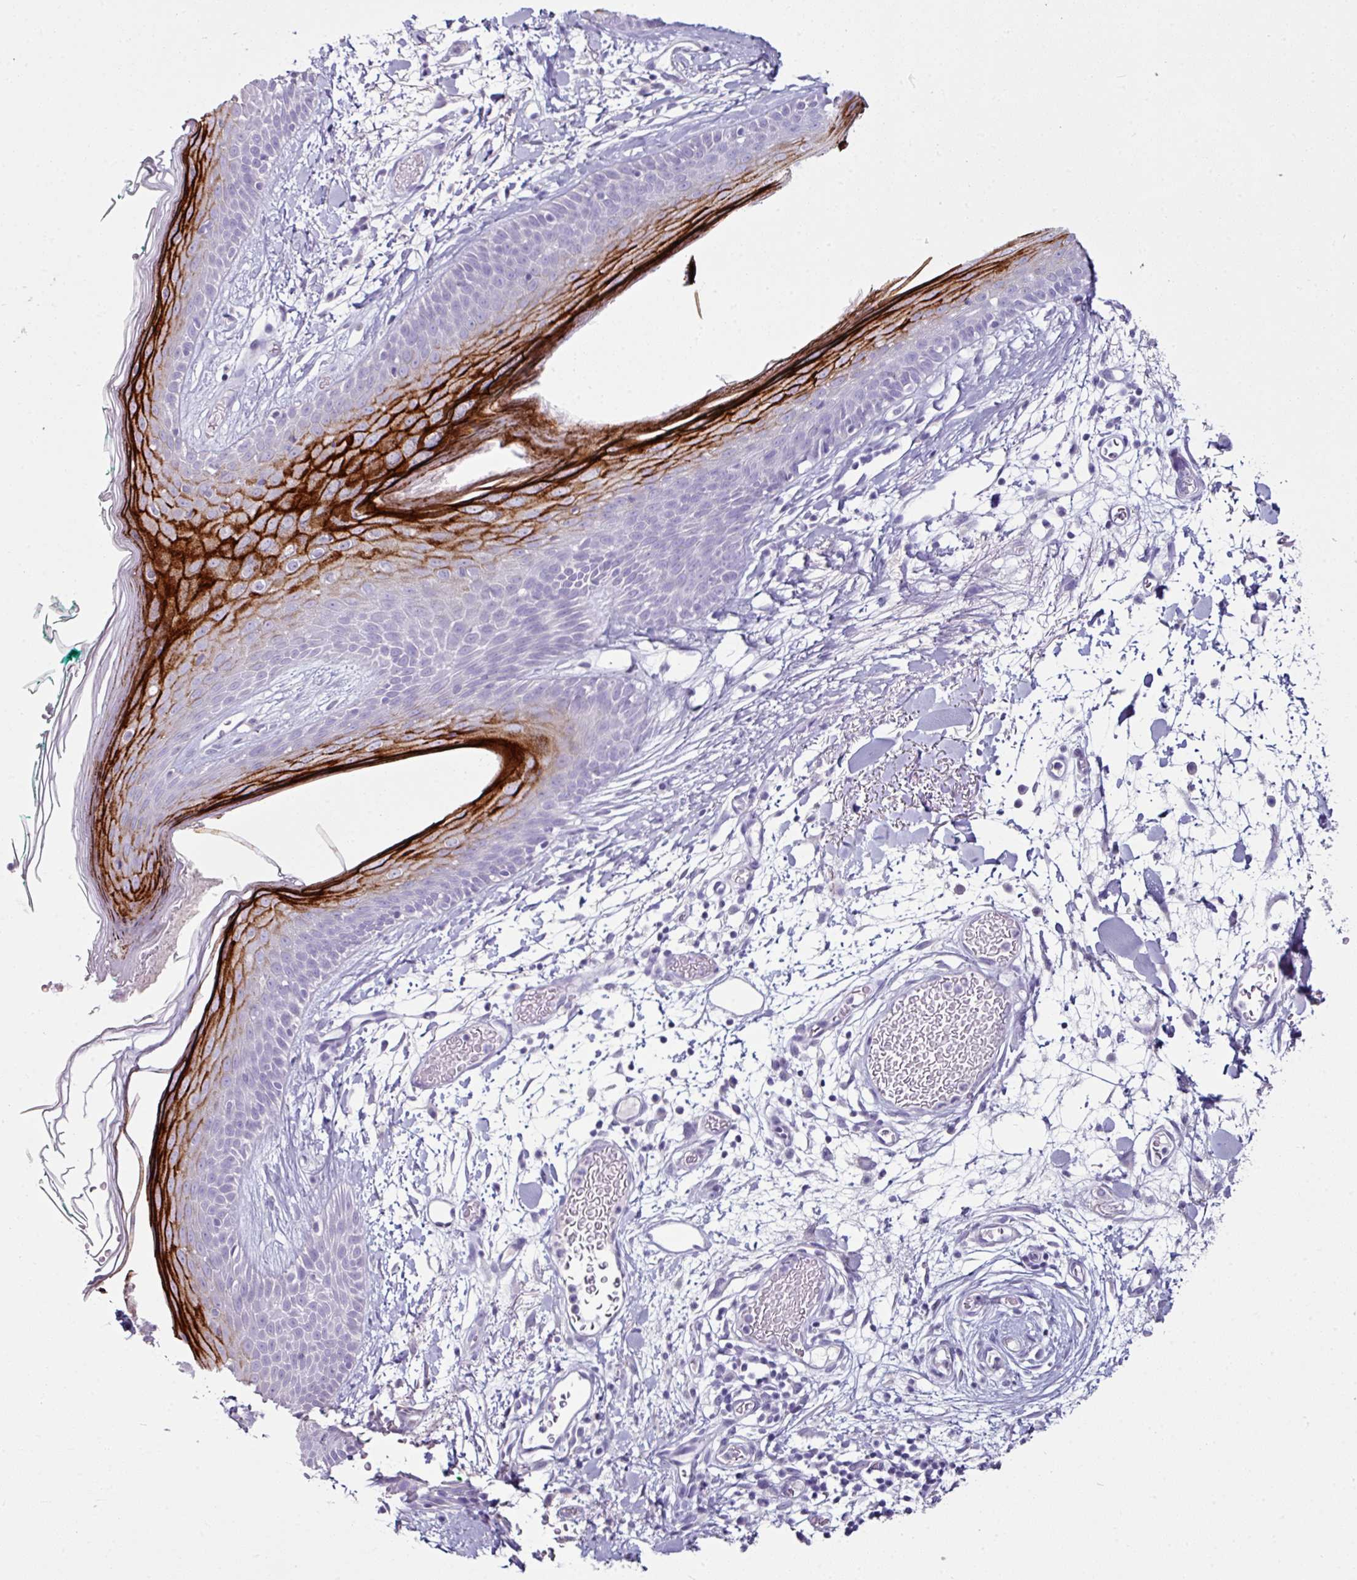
{"staining": {"intensity": "negative", "quantity": "none", "location": "none"}, "tissue": "skin", "cell_type": "Fibroblasts", "image_type": "normal", "snomed": [{"axis": "morphology", "description": "Normal tissue, NOS"}, {"axis": "topography", "description": "Skin"}], "caption": "Micrograph shows no significant protein expression in fibroblasts of normal skin.", "gene": "GLP2R", "patient": {"sex": "male", "age": 79}}